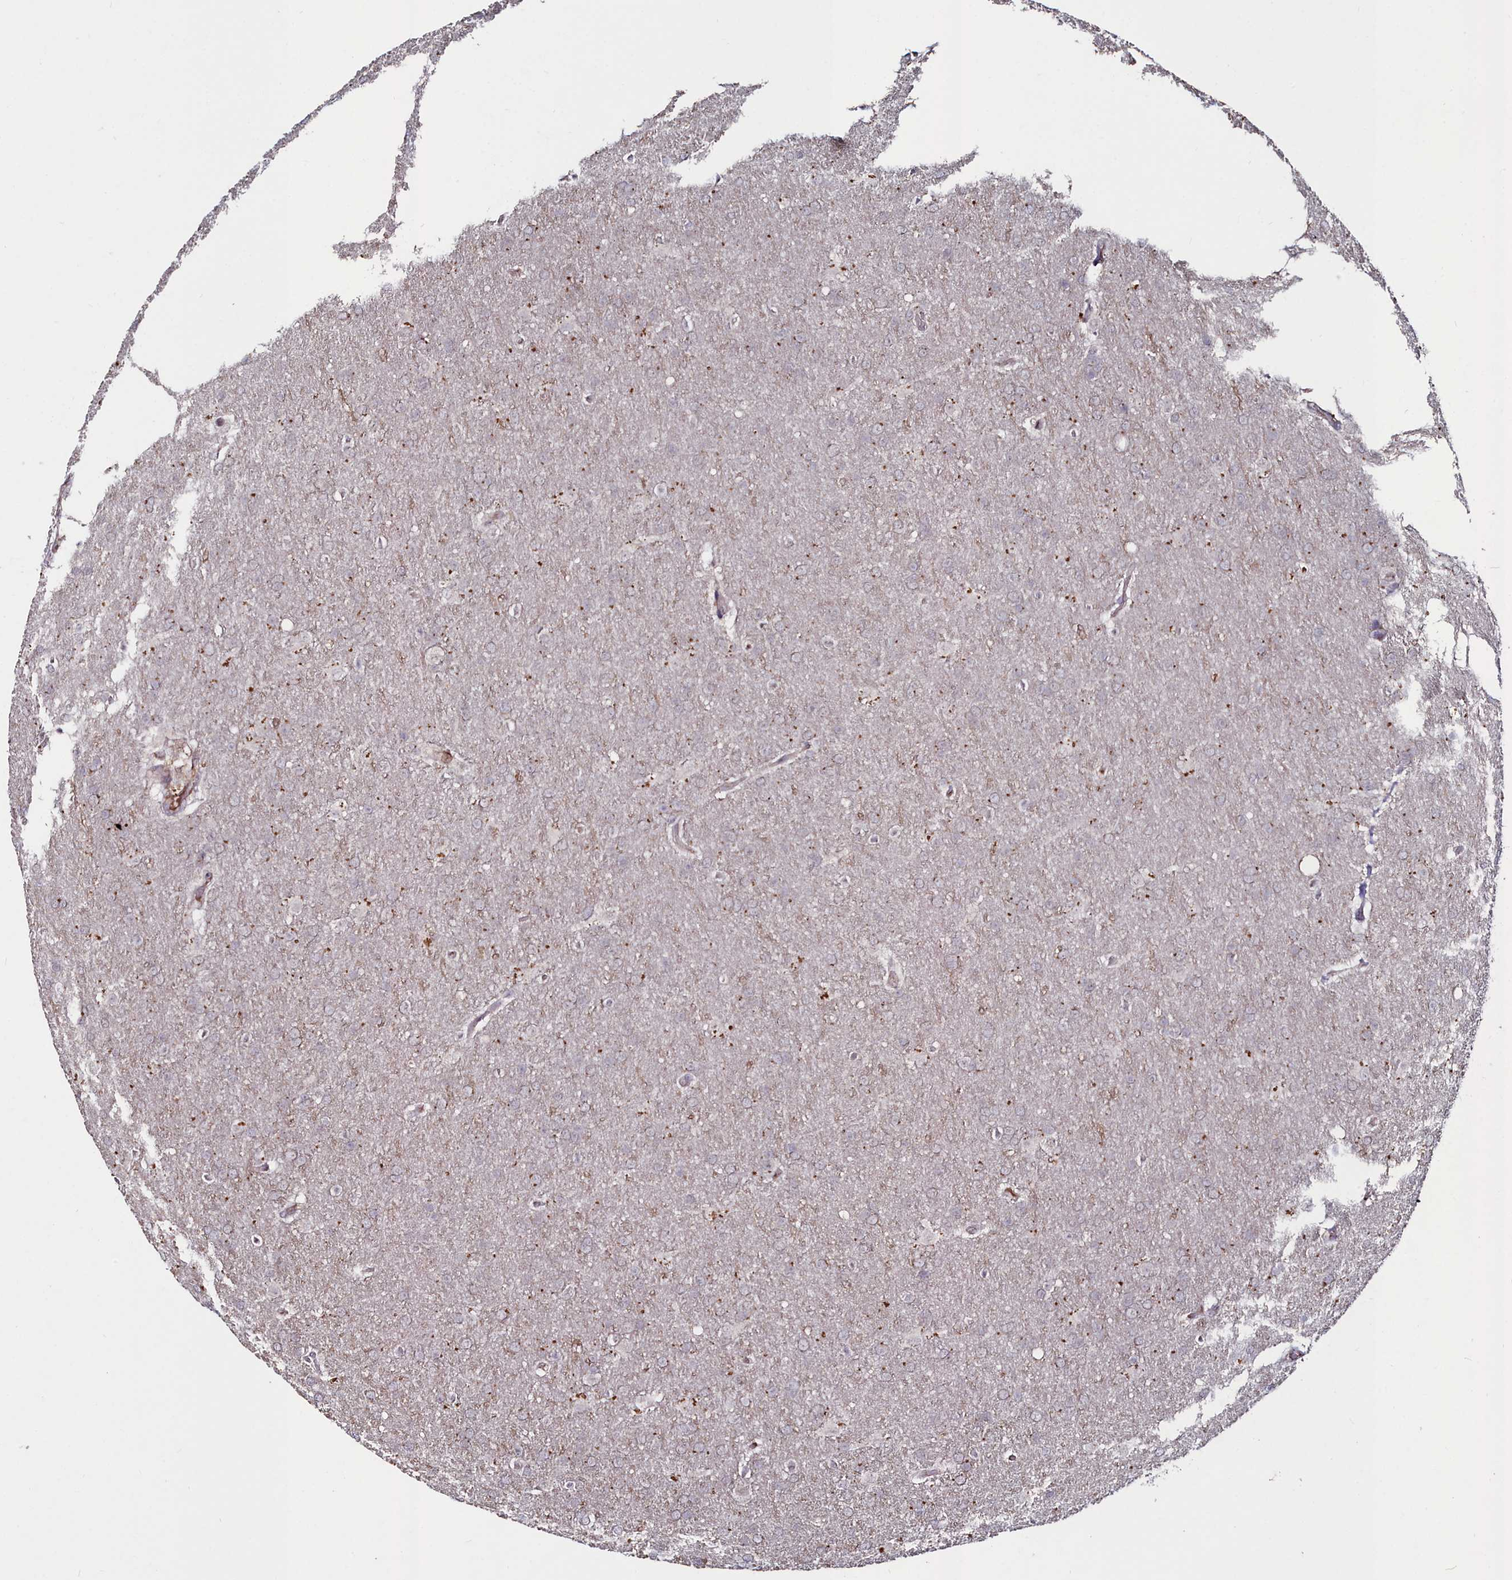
{"staining": {"intensity": "weak", "quantity": "<25%", "location": "cytoplasmic/membranous"}, "tissue": "glioma", "cell_type": "Tumor cells", "image_type": "cancer", "snomed": [{"axis": "morphology", "description": "Glioma, malignant, Low grade"}, {"axis": "topography", "description": "Brain"}], "caption": "Tumor cells show no significant protein staining in low-grade glioma (malignant). (DAB (3,3'-diaminobenzidine) immunohistochemistry (IHC) visualized using brightfield microscopy, high magnification).", "gene": "AMBRA1", "patient": {"sex": "female", "age": 32}}